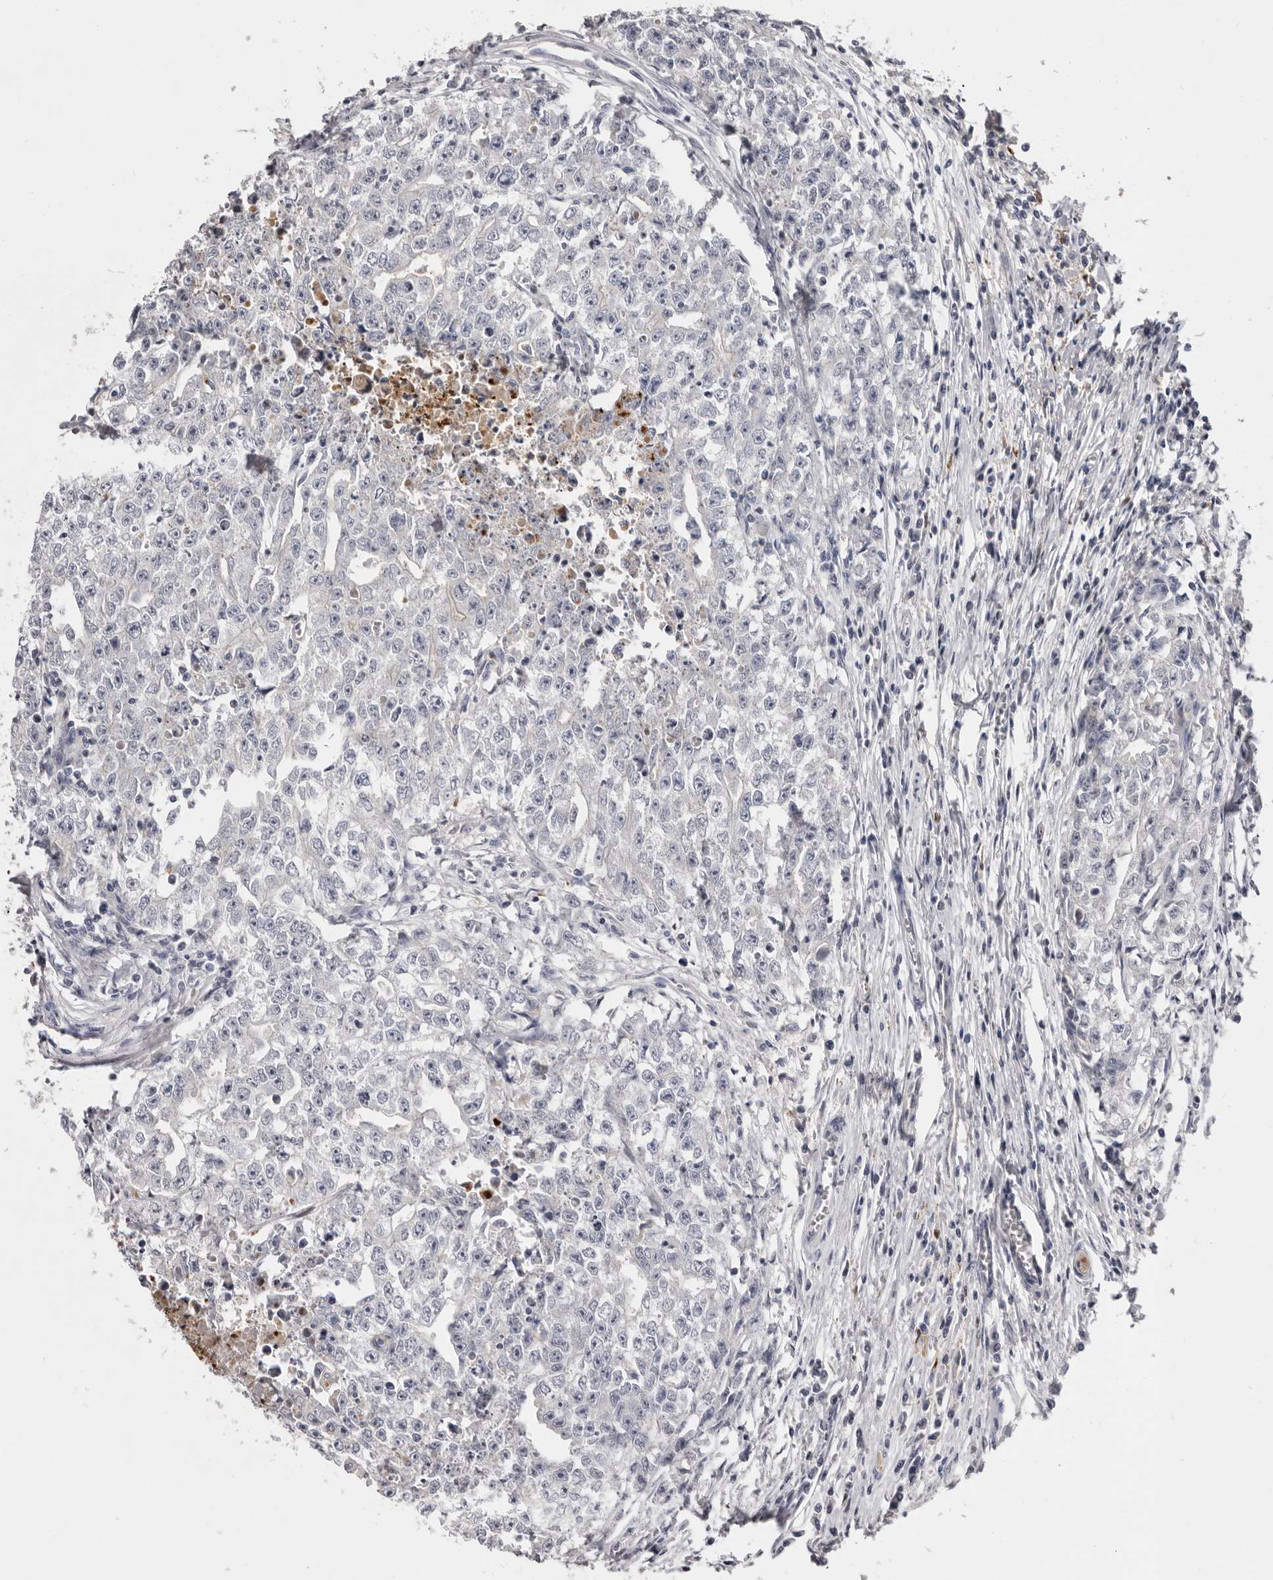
{"staining": {"intensity": "negative", "quantity": "none", "location": "none"}, "tissue": "testis cancer", "cell_type": "Tumor cells", "image_type": "cancer", "snomed": [{"axis": "morphology", "description": "Seminoma, NOS"}, {"axis": "morphology", "description": "Carcinoma, Embryonal, NOS"}, {"axis": "topography", "description": "Testis"}], "caption": "IHC histopathology image of human testis cancer (embryonal carcinoma) stained for a protein (brown), which displays no expression in tumor cells.", "gene": "KLHL38", "patient": {"sex": "male", "age": 43}}